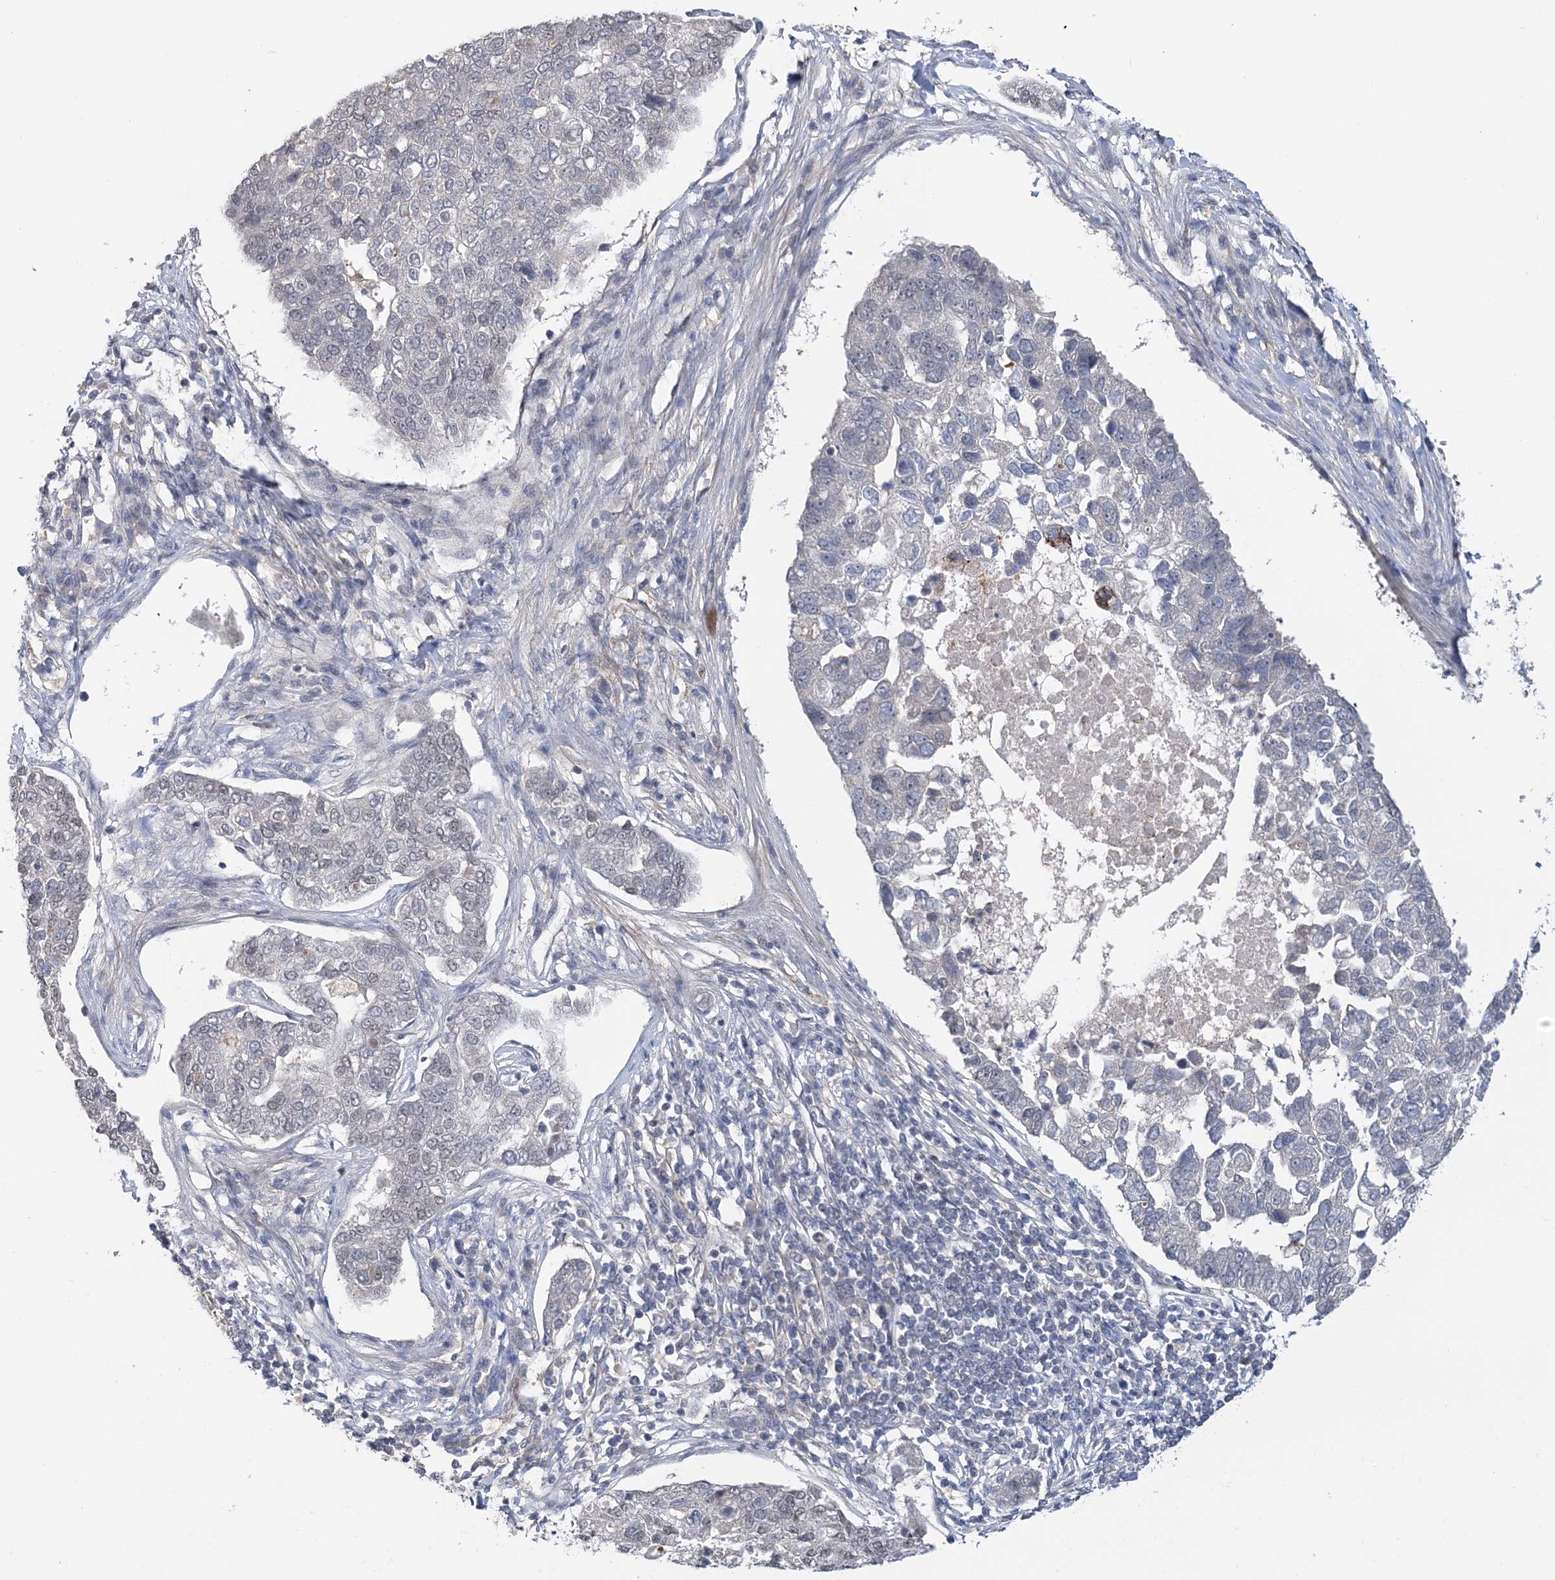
{"staining": {"intensity": "negative", "quantity": "none", "location": "none"}, "tissue": "pancreatic cancer", "cell_type": "Tumor cells", "image_type": "cancer", "snomed": [{"axis": "morphology", "description": "Adenocarcinoma, NOS"}, {"axis": "topography", "description": "Pancreas"}], "caption": "High power microscopy micrograph of an immunohistochemistry micrograph of pancreatic adenocarcinoma, revealing no significant positivity in tumor cells.", "gene": "TSHZ2", "patient": {"sex": "female", "age": 61}}